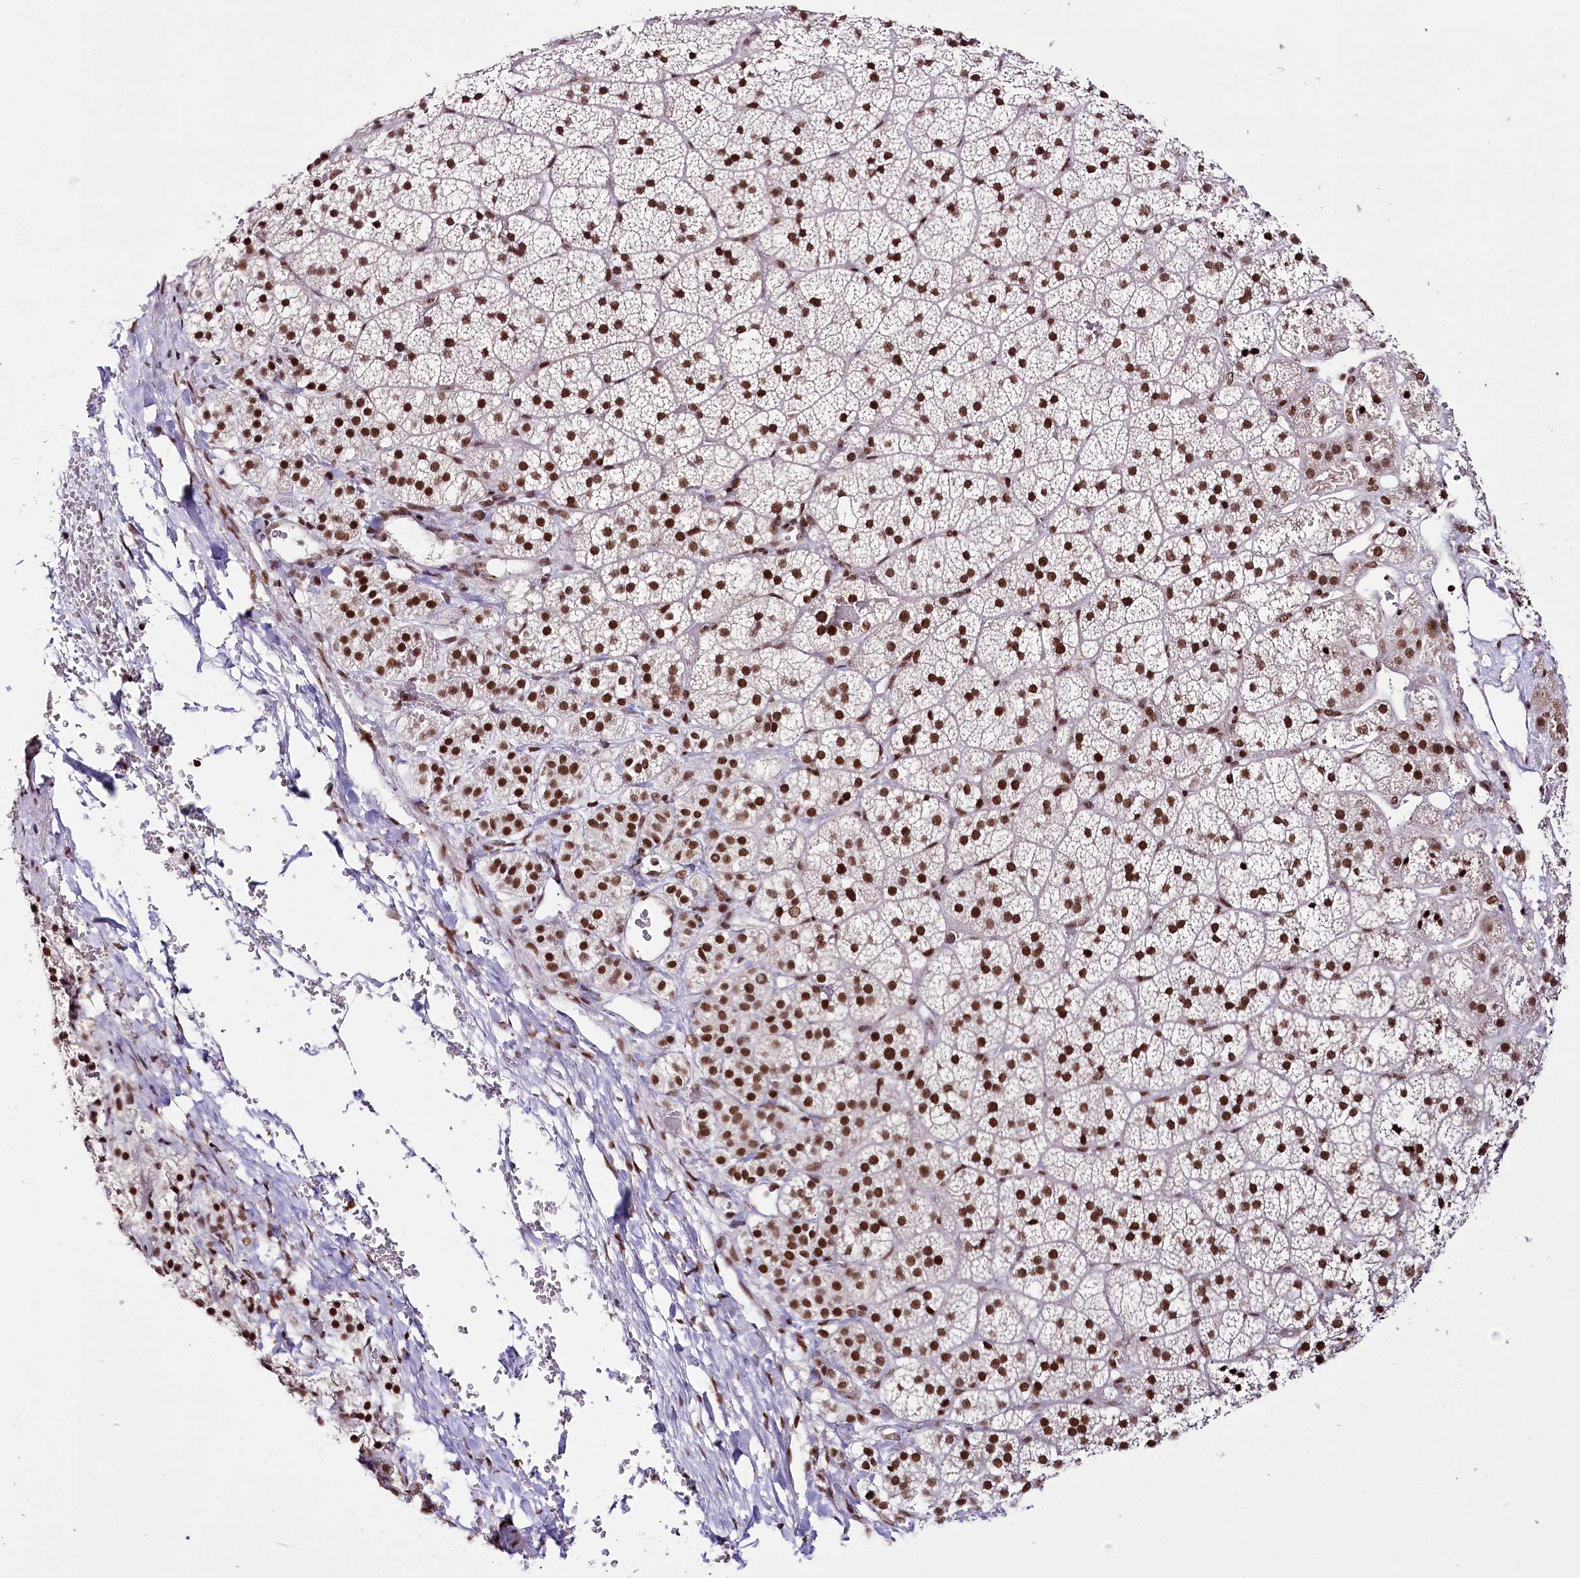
{"staining": {"intensity": "strong", "quantity": ">75%", "location": "nuclear"}, "tissue": "adrenal gland", "cell_type": "Glandular cells", "image_type": "normal", "snomed": [{"axis": "morphology", "description": "Normal tissue, NOS"}, {"axis": "topography", "description": "Adrenal gland"}], "caption": "Immunohistochemical staining of unremarkable adrenal gland displays strong nuclear protein expression in about >75% of glandular cells. Nuclei are stained in blue.", "gene": "SMARCE1", "patient": {"sex": "female", "age": 44}}